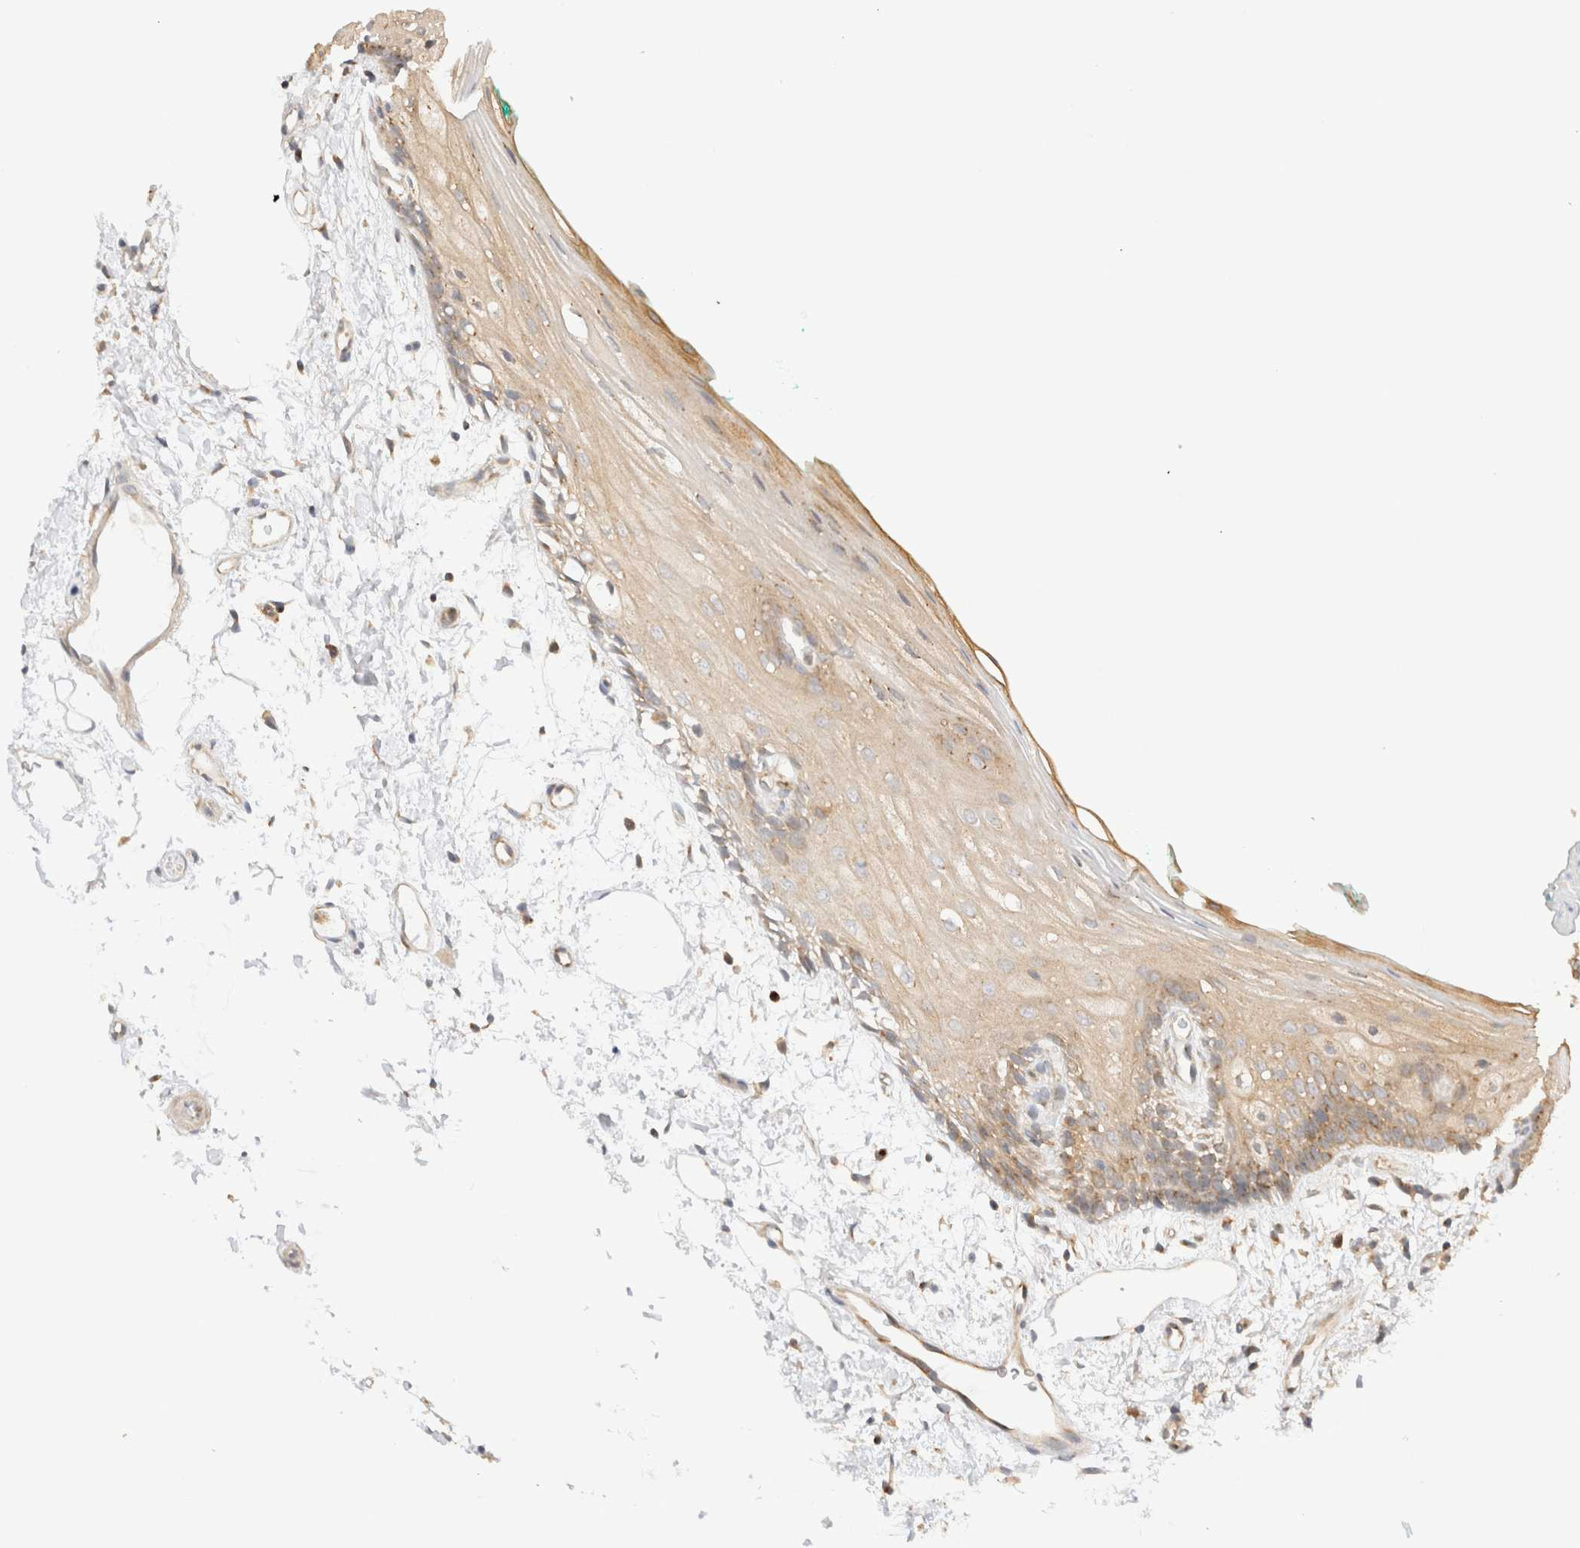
{"staining": {"intensity": "weak", "quantity": ">75%", "location": "cytoplasmic/membranous"}, "tissue": "oral mucosa", "cell_type": "Squamous epithelial cells", "image_type": "normal", "snomed": [{"axis": "morphology", "description": "Normal tissue, NOS"}, {"axis": "topography", "description": "Skeletal muscle"}, {"axis": "topography", "description": "Oral tissue"}, {"axis": "topography", "description": "Peripheral nerve tissue"}], "caption": "A brown stain highlights weak cytoplasmic/membranous positivity of a protein in squamous epithelial cells of normal oral mucosa.", "gene": "RABEP1", "patient": {"sex": "female", "age": 84}}